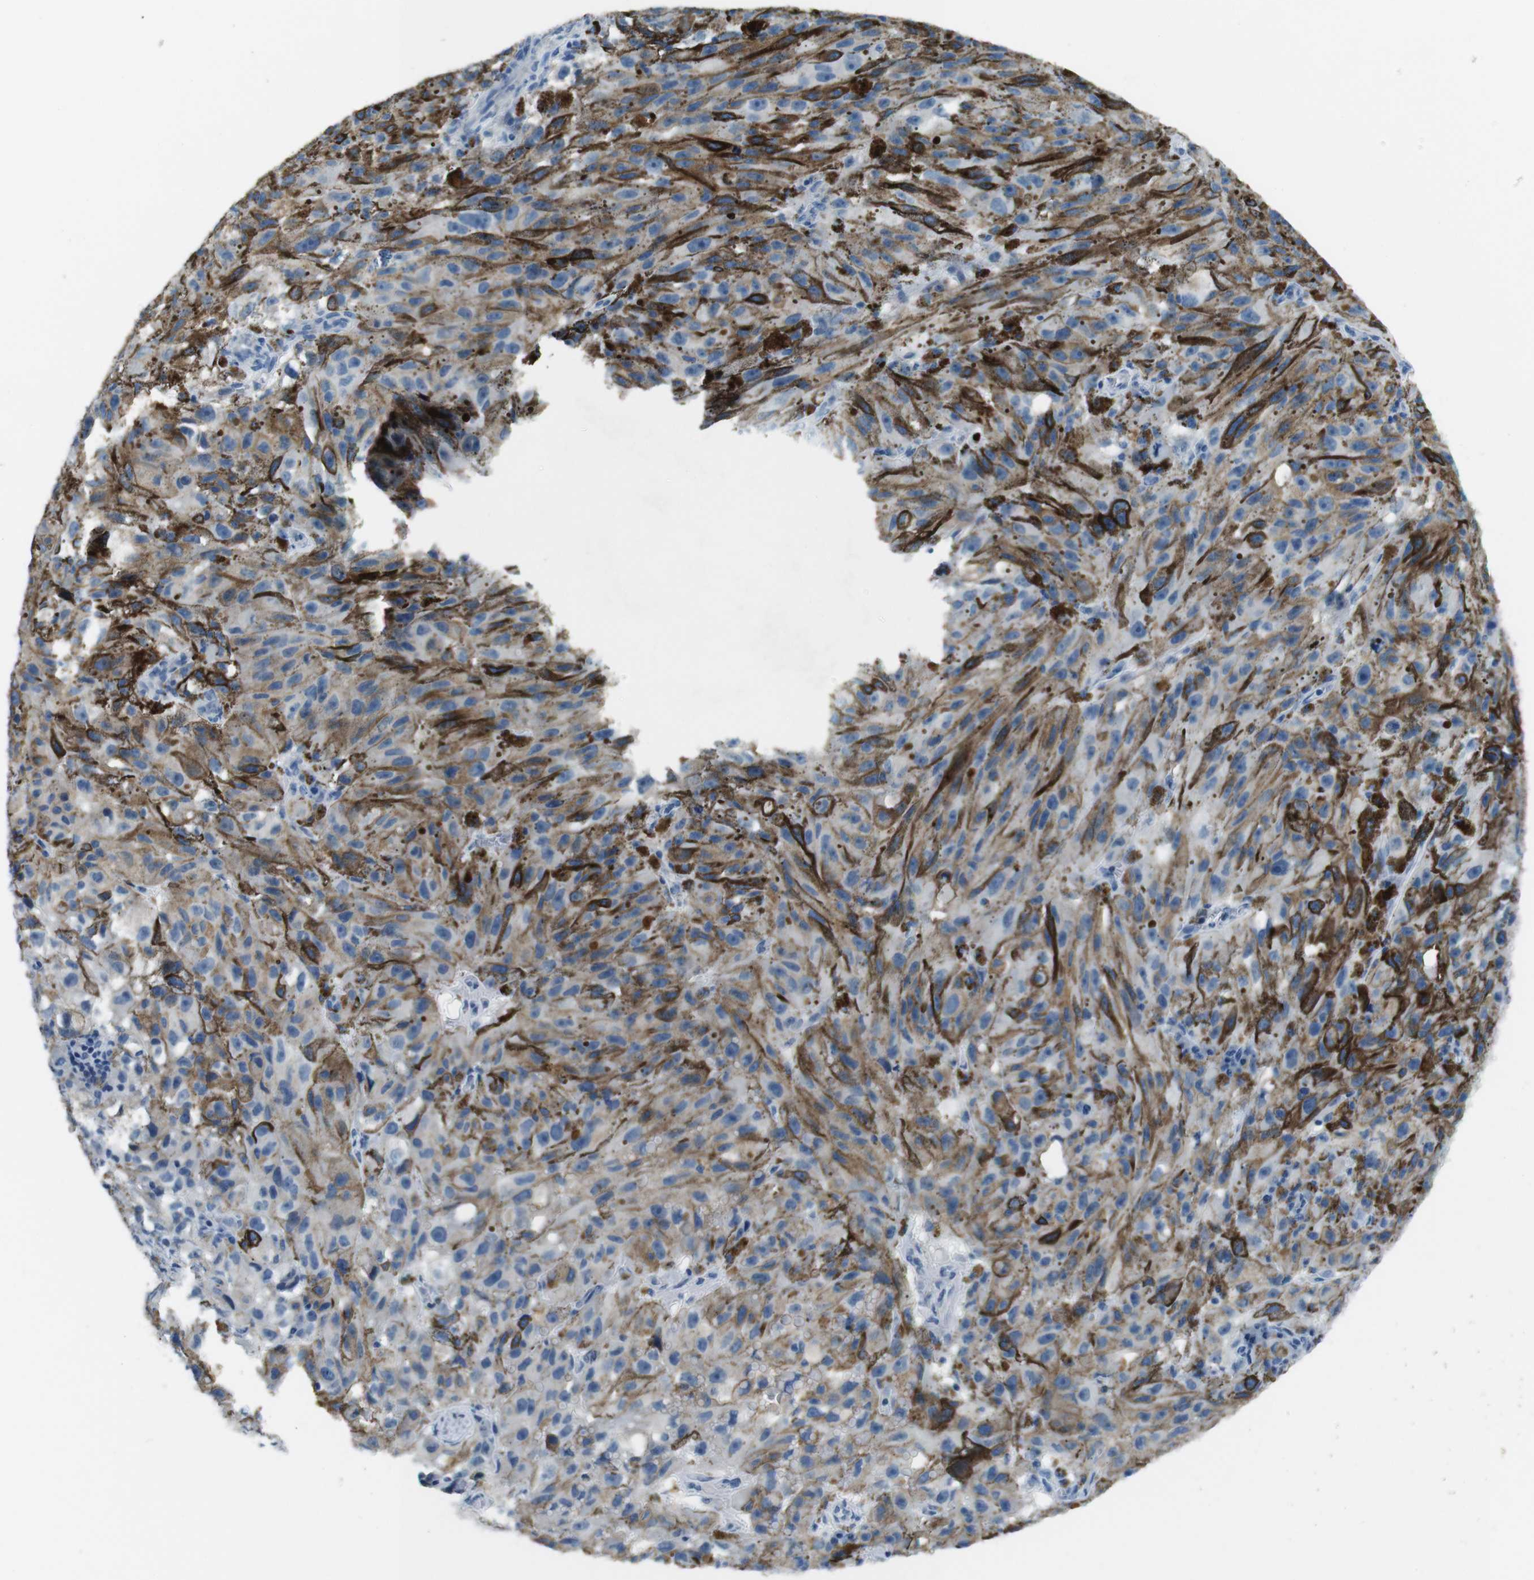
{"staining": {"intensity": "negative", "quantity": "none", "location": "none"}, "tissue": "melanoma", "cell_type": "Tumor cells", "image_type": "cancer", "snomed": [{"axis": "morphology", "description": "Malignant melanoma, NOS"}, {"axis": "topography", "description": "Skin"}], "caption": "Immunohistochemistry (IHC) of human melanoma displays no expression in tumor cells. (DAB (3,3'-diaminobenzidine) immunohistochemistry with hematoxylin counter stain).", "gene": "HRH2", "patient": {"sex": "female", "age": 104}}